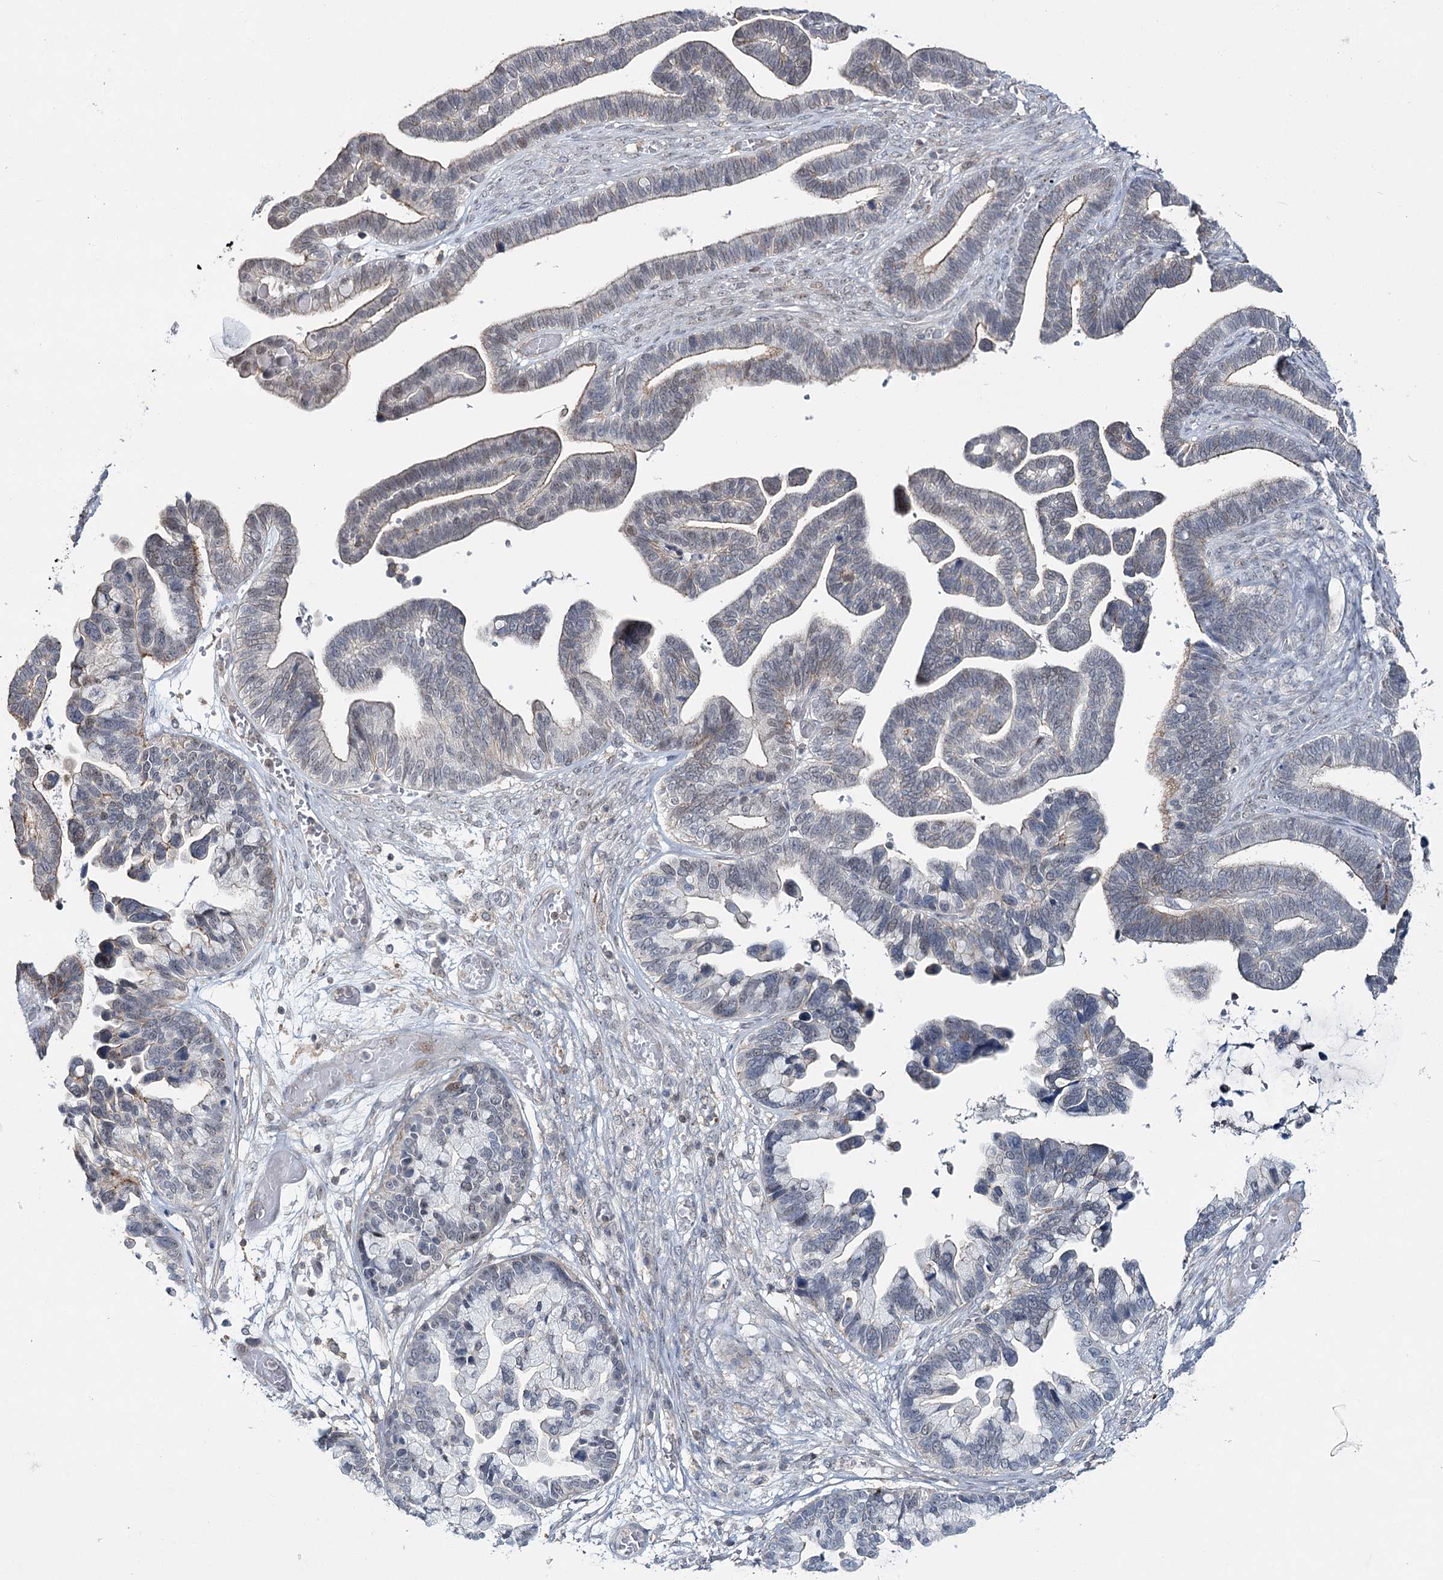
{"staining": {"intensity": "negative", "quantity": "none", "location": "none"}, "tissue": "ovarian cancer", "cell_type": "Tumor cells", "image_type": "cancer", "snomed": [{"axis": "morphology", "description": "Cystadenocarcinoma, serous, NOS"}, {"axis": "topography", "description": "Ovary"}], "caption": "An immunohistochemistry photomicrograph of ovarian cancer (serous cystadenocarcinoma) is shown. There is no staining in tumor cells of ovarian cancer (serous cystadenocarcinoma).", "gene": "ZC3H8", "patient": {"sex": "female", "age": 56}}